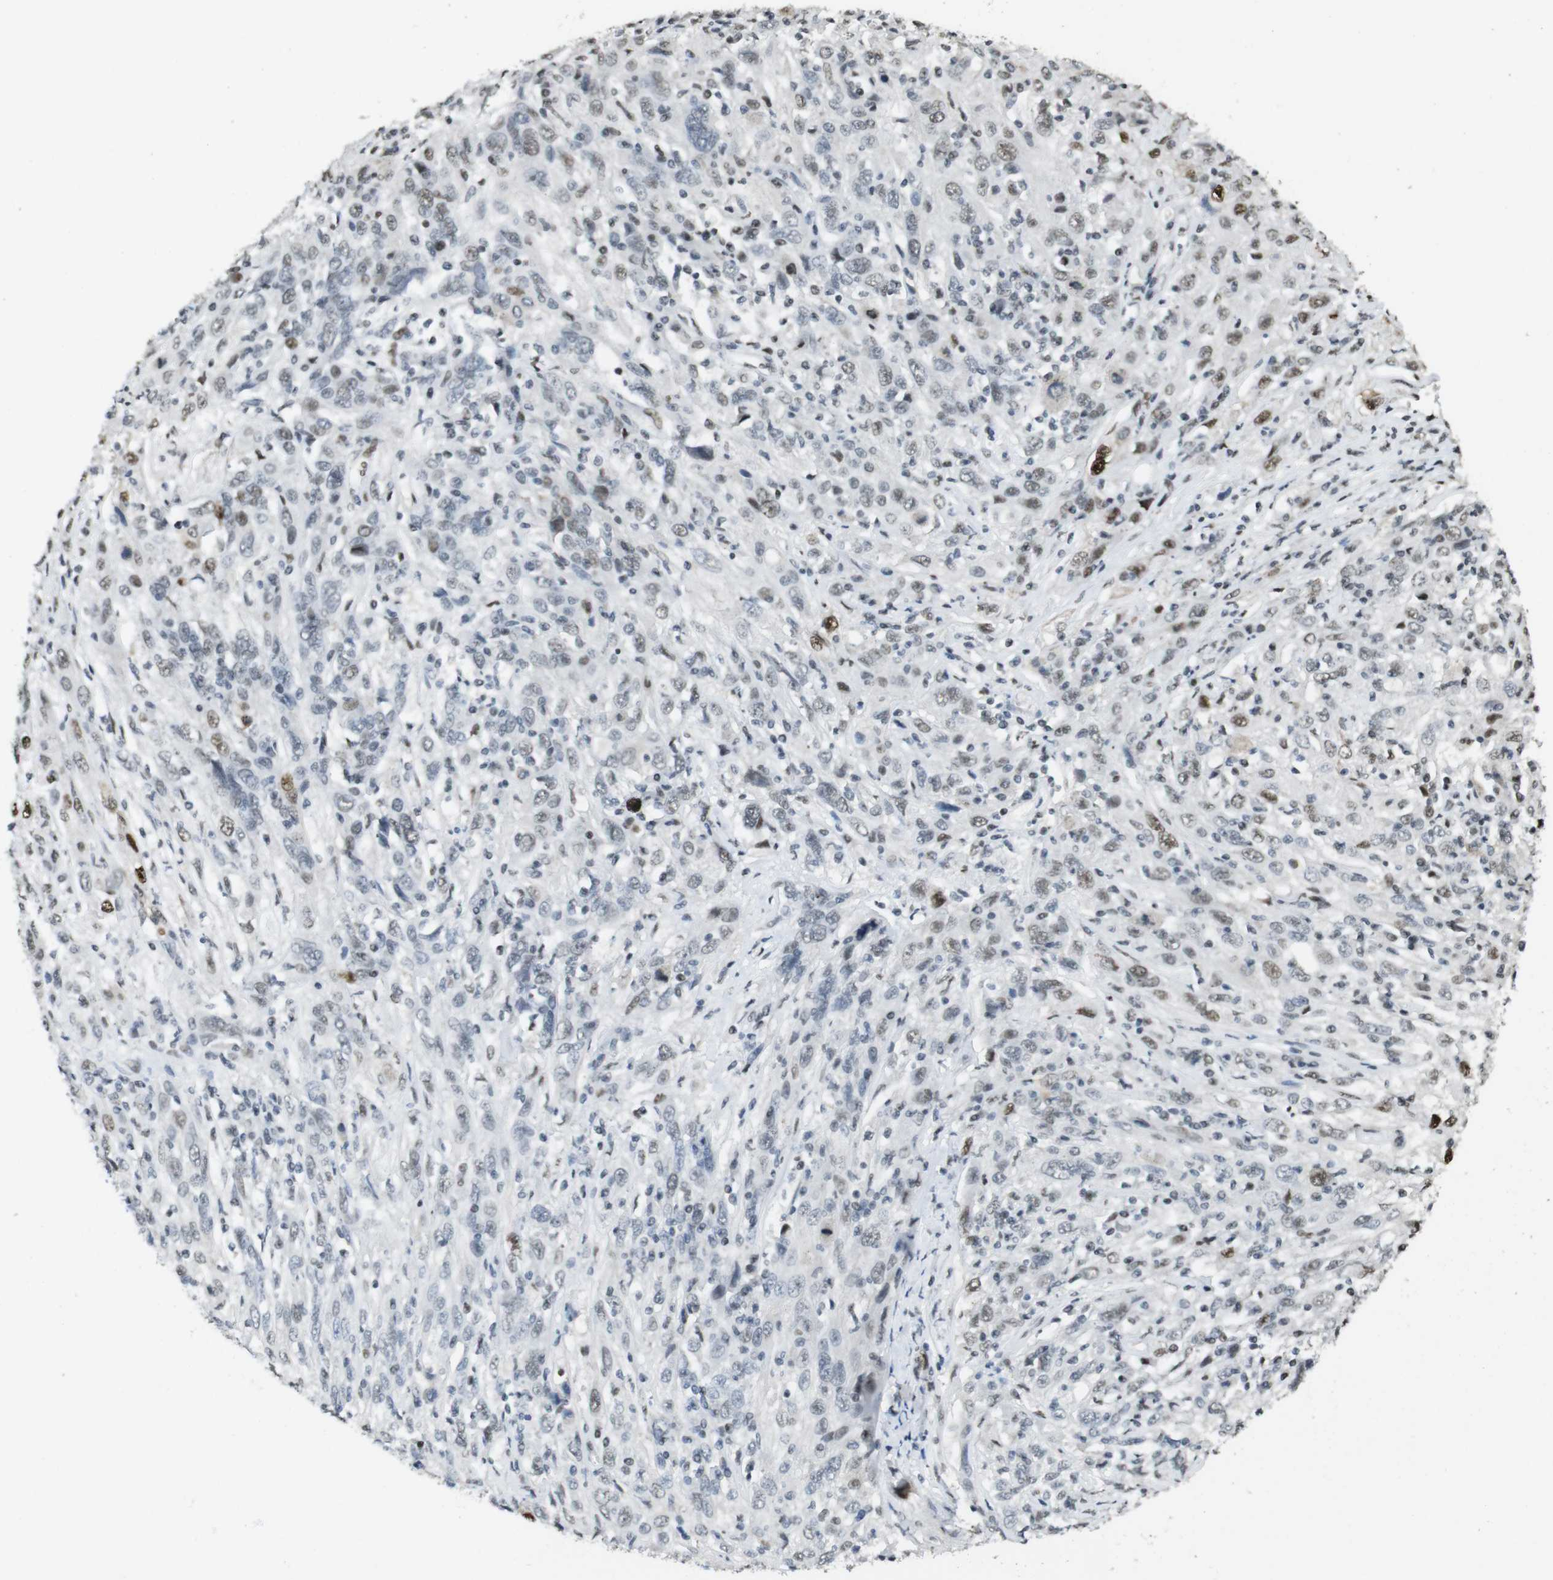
{"staining": {"intensity": "moderate", "quantity": "<25%", "location": "nuclear"}, "tissue": "cervical cancer", "cell_type": "Tumor cells", "image_type": "cancer", "snomed": [{"axis": "morphology", "description": "Squamous cell carcinoma, NOS"}, {"axis": "topography", "description": "Cervix"}], "caption": "IHC (DAB (3,3'-diaminobenzidine)) staining of human cervical squamous cell carcinoma displays moderate nuclear protein expression in about <25% of tumor cells. The protein of interest is shown in brown color, while the nuclei are stained blue.", "gene": "CSNK2B", "patient": {"sex": "female", "age": 46}}